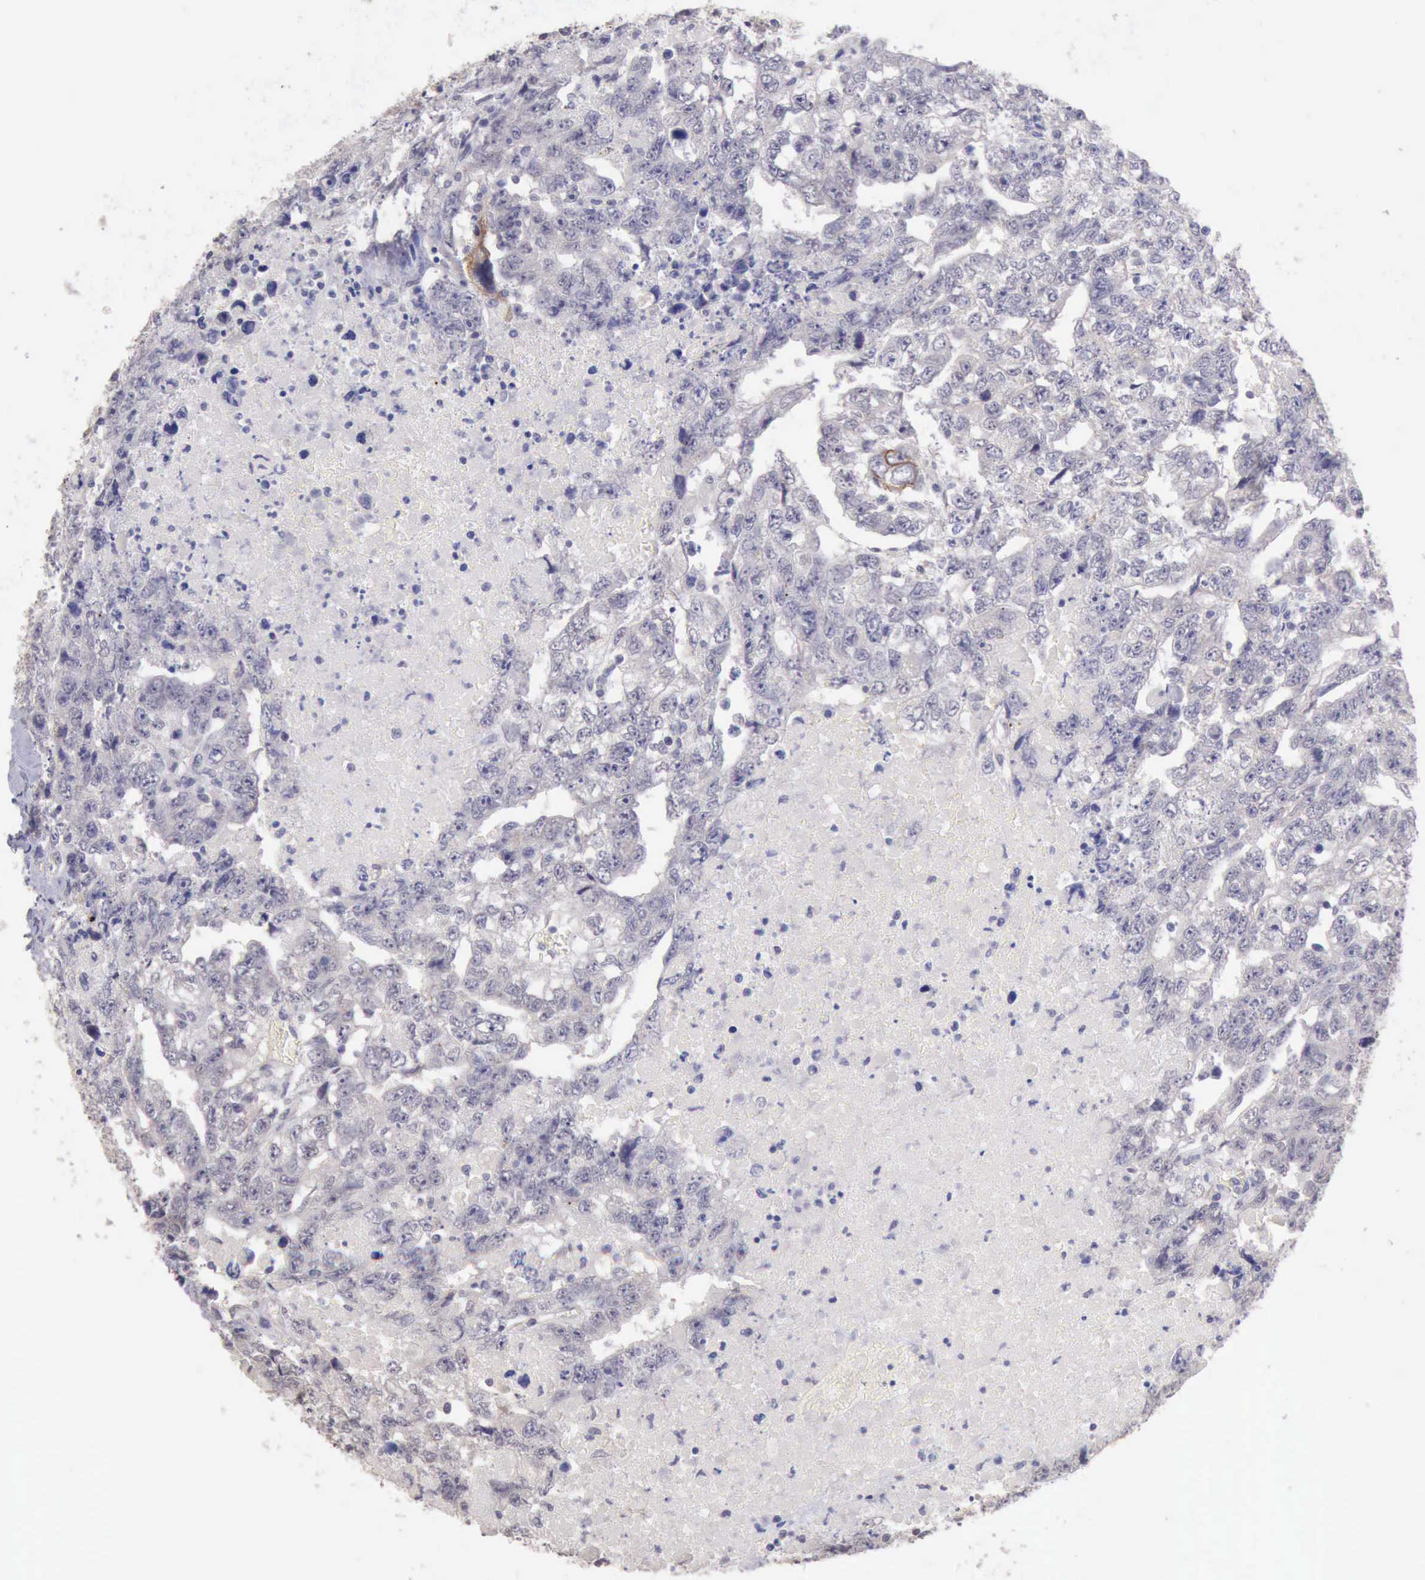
{"staining": {"intensity": "negative", "quantity": "none", "location": "none"}, "tissue": "testis cancer", "cell_type": "Tumor cells", "image_type": "cancer", "snomed": [{"axis": "morphology", "description": "Carcinoma, Embryonal, NOS"}, {"axis": "topography", "description": "Testis"}], "caption": "This is an immunohistochemistry photomicrograph of human testis embryonal carcinoma. There is no staining in tumor cells.", "gene": "KCND1", "patient": {"sex": "male", "age": 36}}